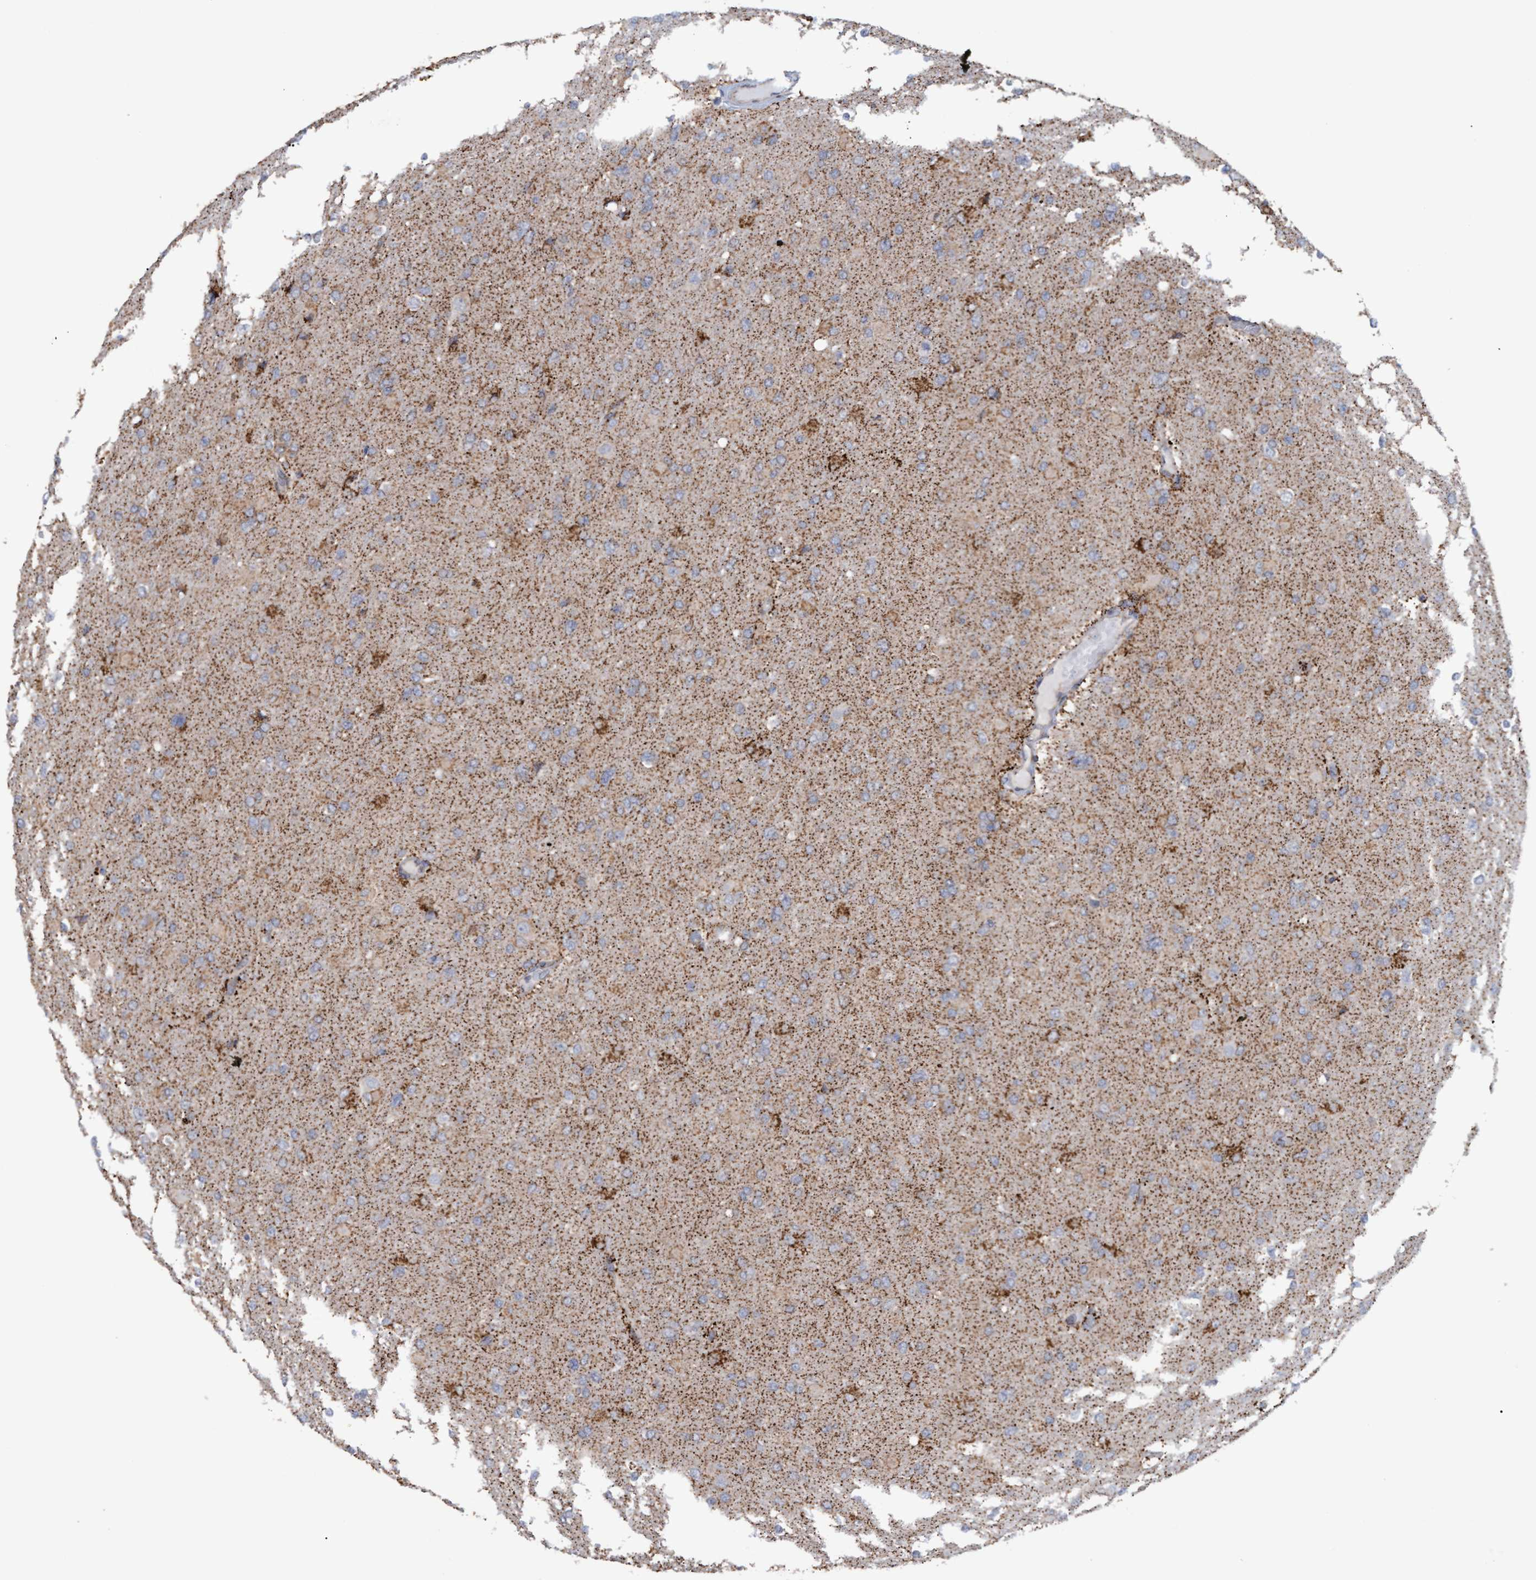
{"staining": {"intensity": "weak", "quantity": "25%-75%", "location": "cytoplasmic/membranous"}, "tissue": "glioma", "cell_type": "Tumor cells", "image_type": "cancer", "snomed": [{"axis": "morphology", "description": "Glioma, malignant, High grade"}, {"axis": "topography", "description": "Cerebral cortex"}], "caption": "High-power microscopy captured an IHC histopathology image of glioma, revealing weak cytoplasmic/membranous positivity in approximately 25%-75% of tumor cells.", "gene": "MGLL", "patient": {"sex": "female", "age": 36}}